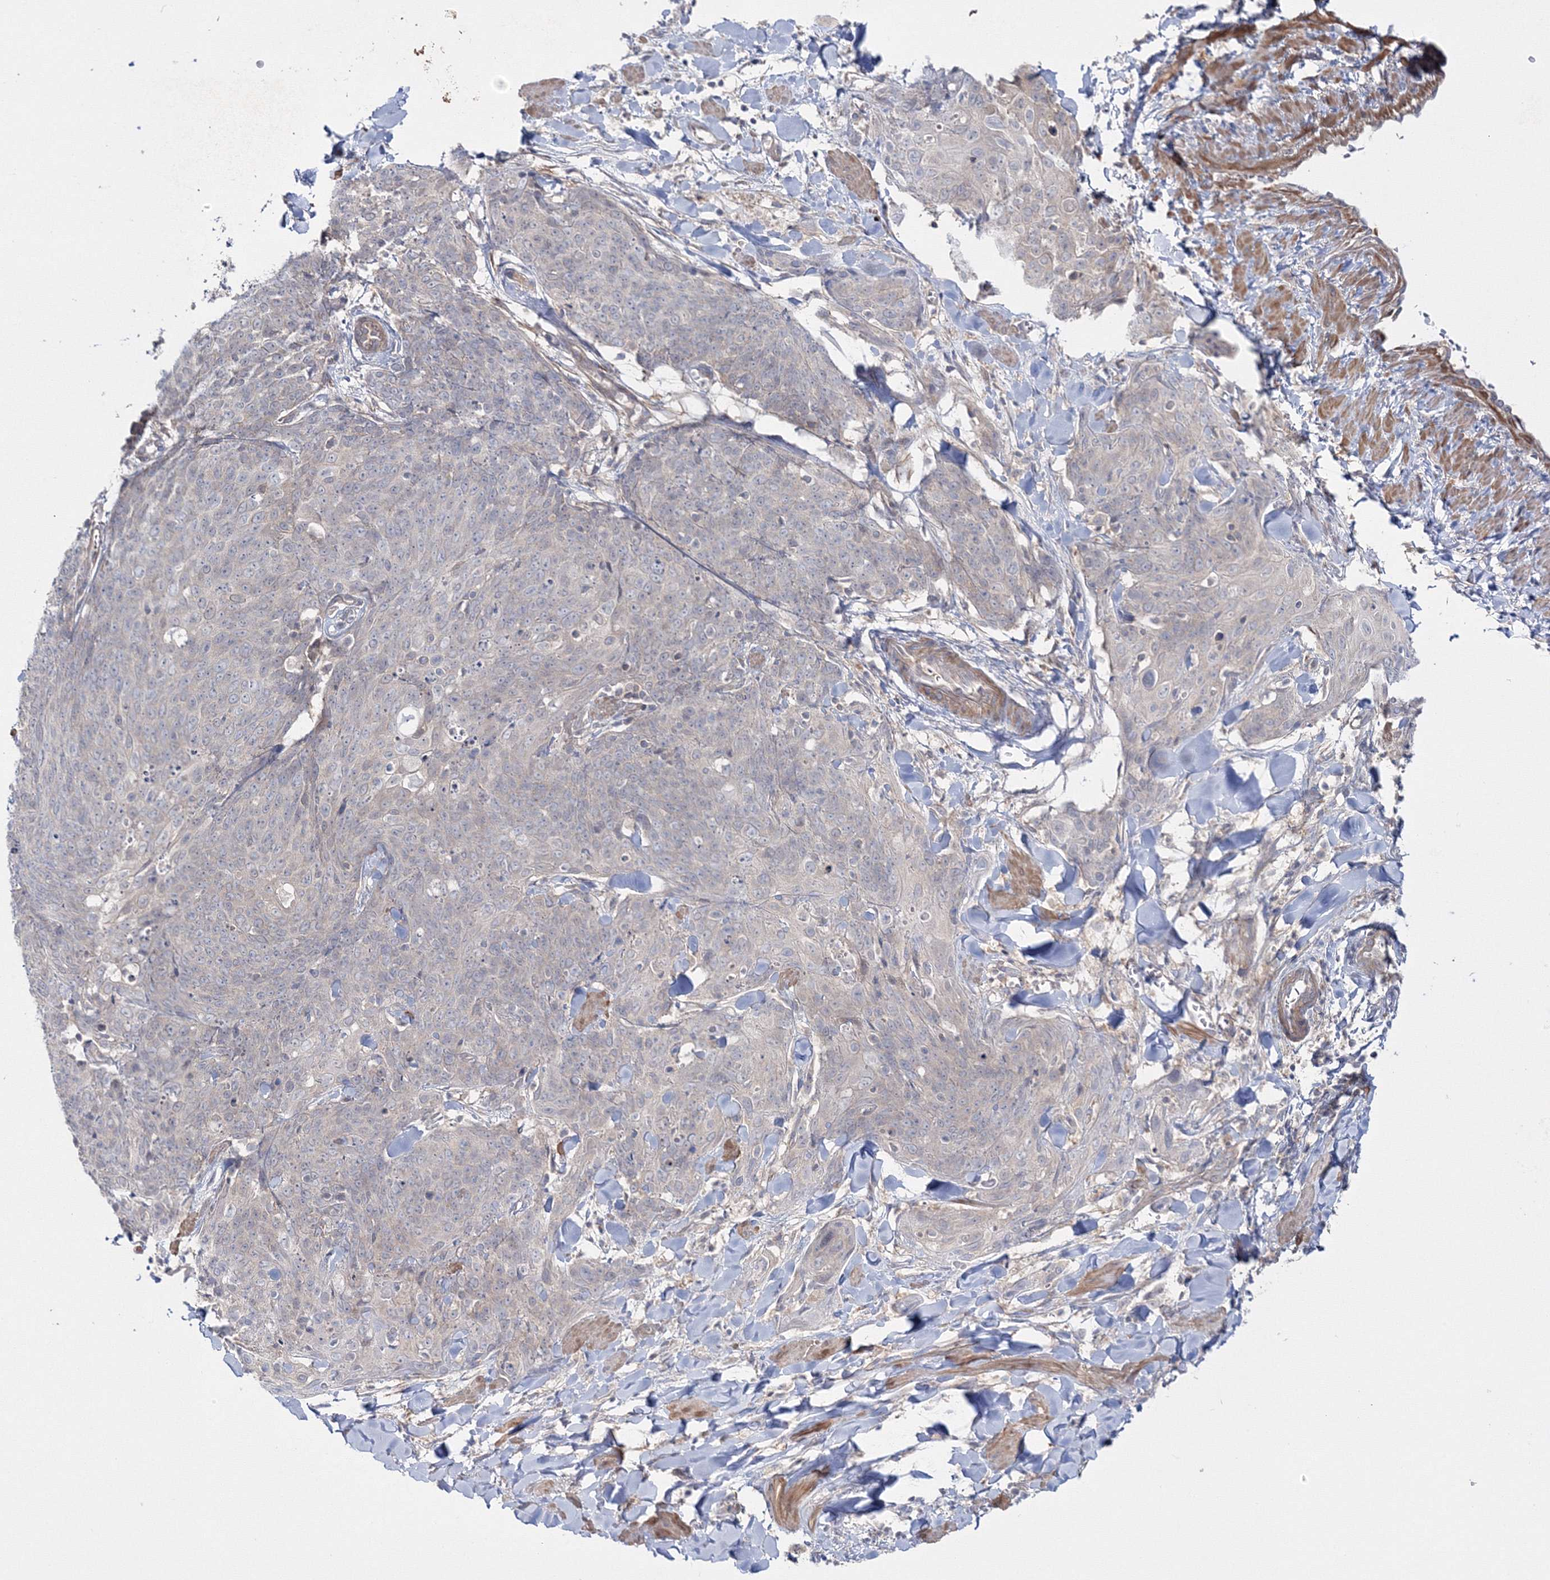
{"staining": {"intensity": "negative", "quantity": "none", "location": "none"}, "tissue": "skin cancer", "cell_type": "Tumor cells", "image_type": "cancer", "snomed": [{"axis": "morphology", "description": "Squamous cell carcinoma, NOS"}, {"axis": "topography", "description": "Skin"}, {"axis": "topography", "description": "Vulva"}], "caption": "Tumor cells are negative for protein expression in human skin cancer (squamous cell carcinoma). (DAB (3,3'-diaminobenzidine) IHC, high magnification).", "gene": "IPMK", "patient": {"sex": "female", "age": 85}}